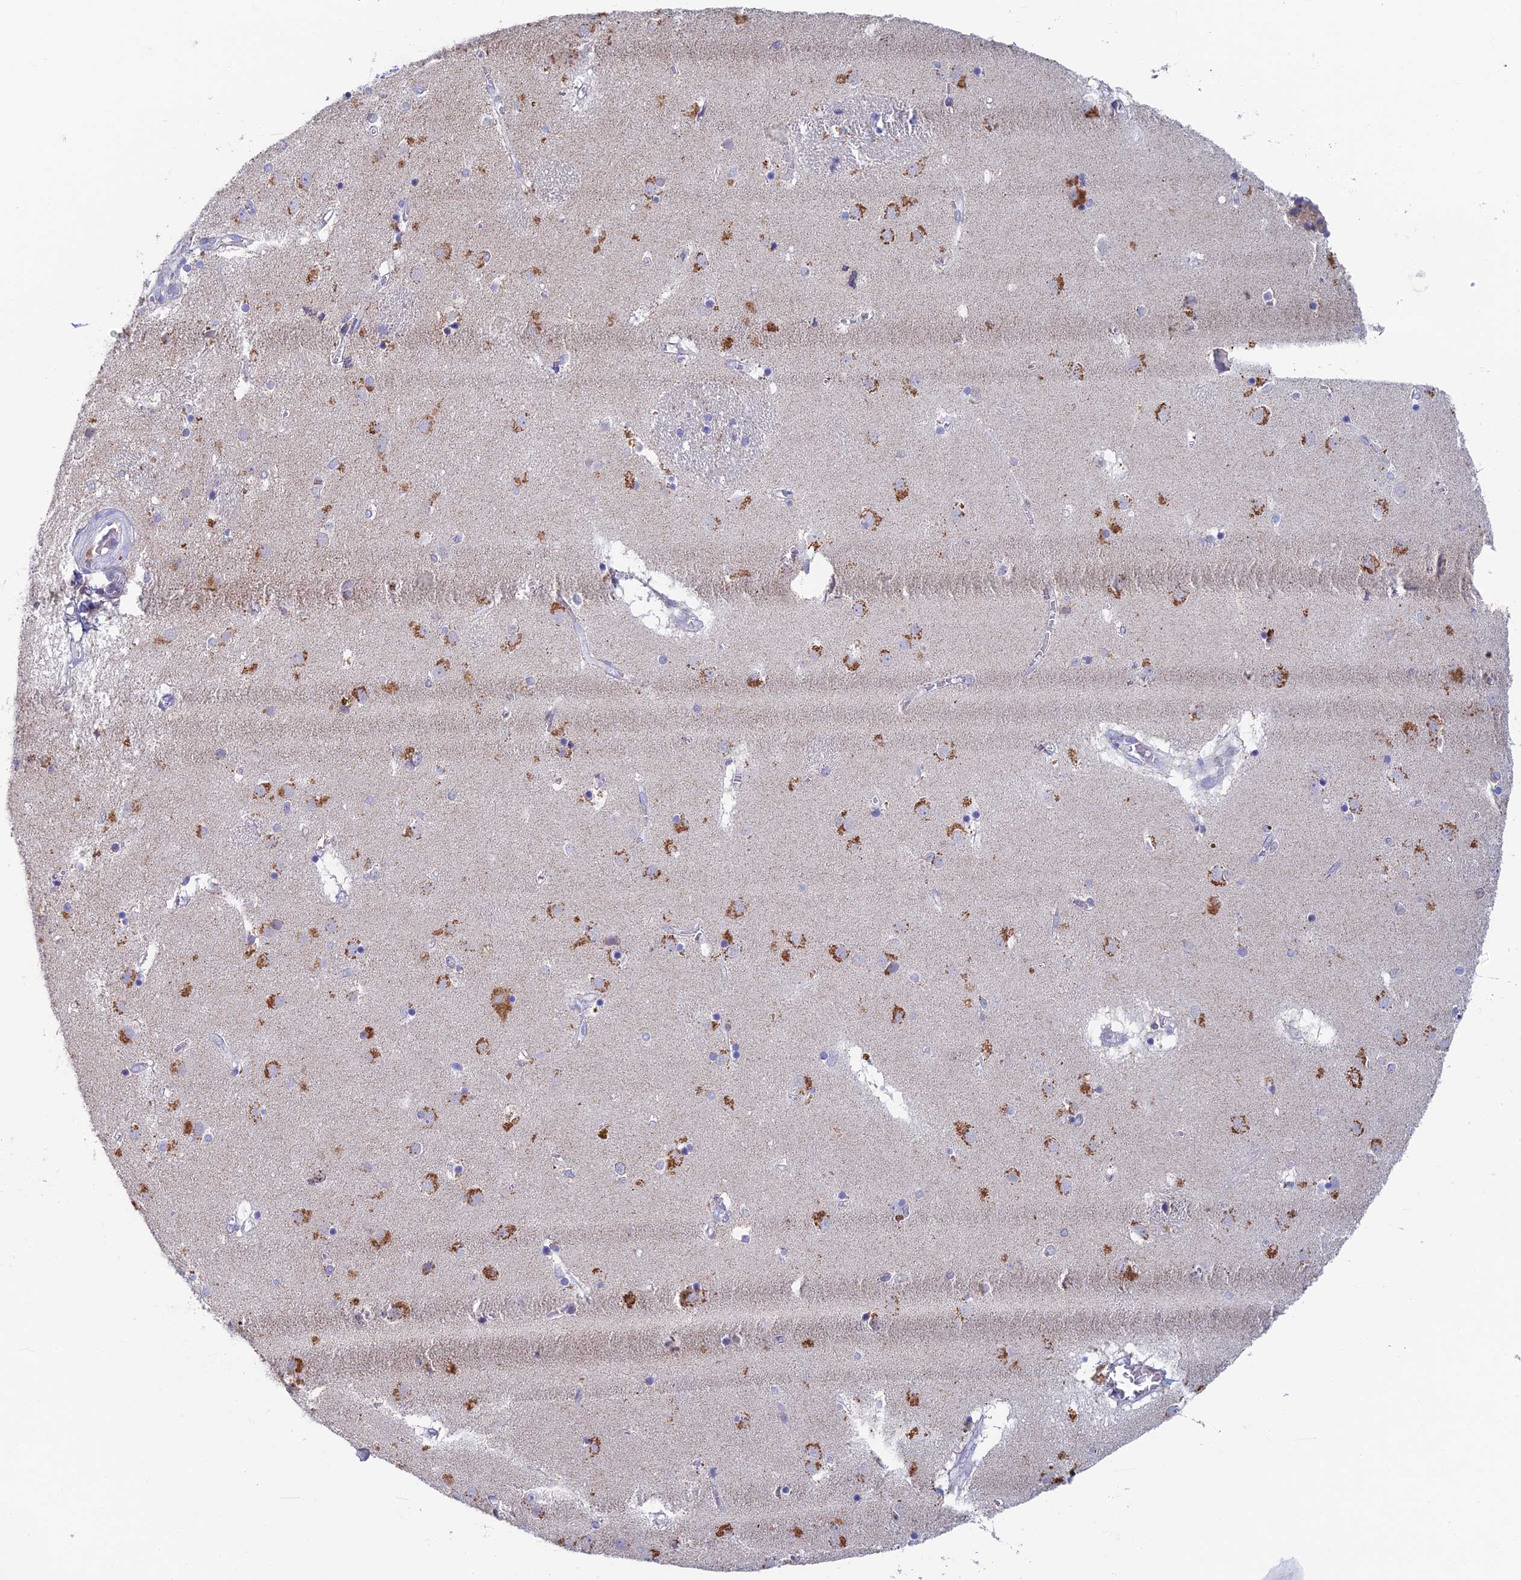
{"staining": {"intensity": "negative", "quantity": "none", "location": "none"}, "tissue": "caudate", "cell_type": "Glial cells", "image_type": "normal", "snomed": [{"axis": "morphology", "description": "Normal tissue, NOS"}, {"axis": "topography", "description": "Lateral ventricle wall"}], "caption": "Immunohistochemical staining of benign human caudate reveals no significant expression in glial cells.", "gene": "REXO5", "patient": {"sex": "male", "age": 70}}